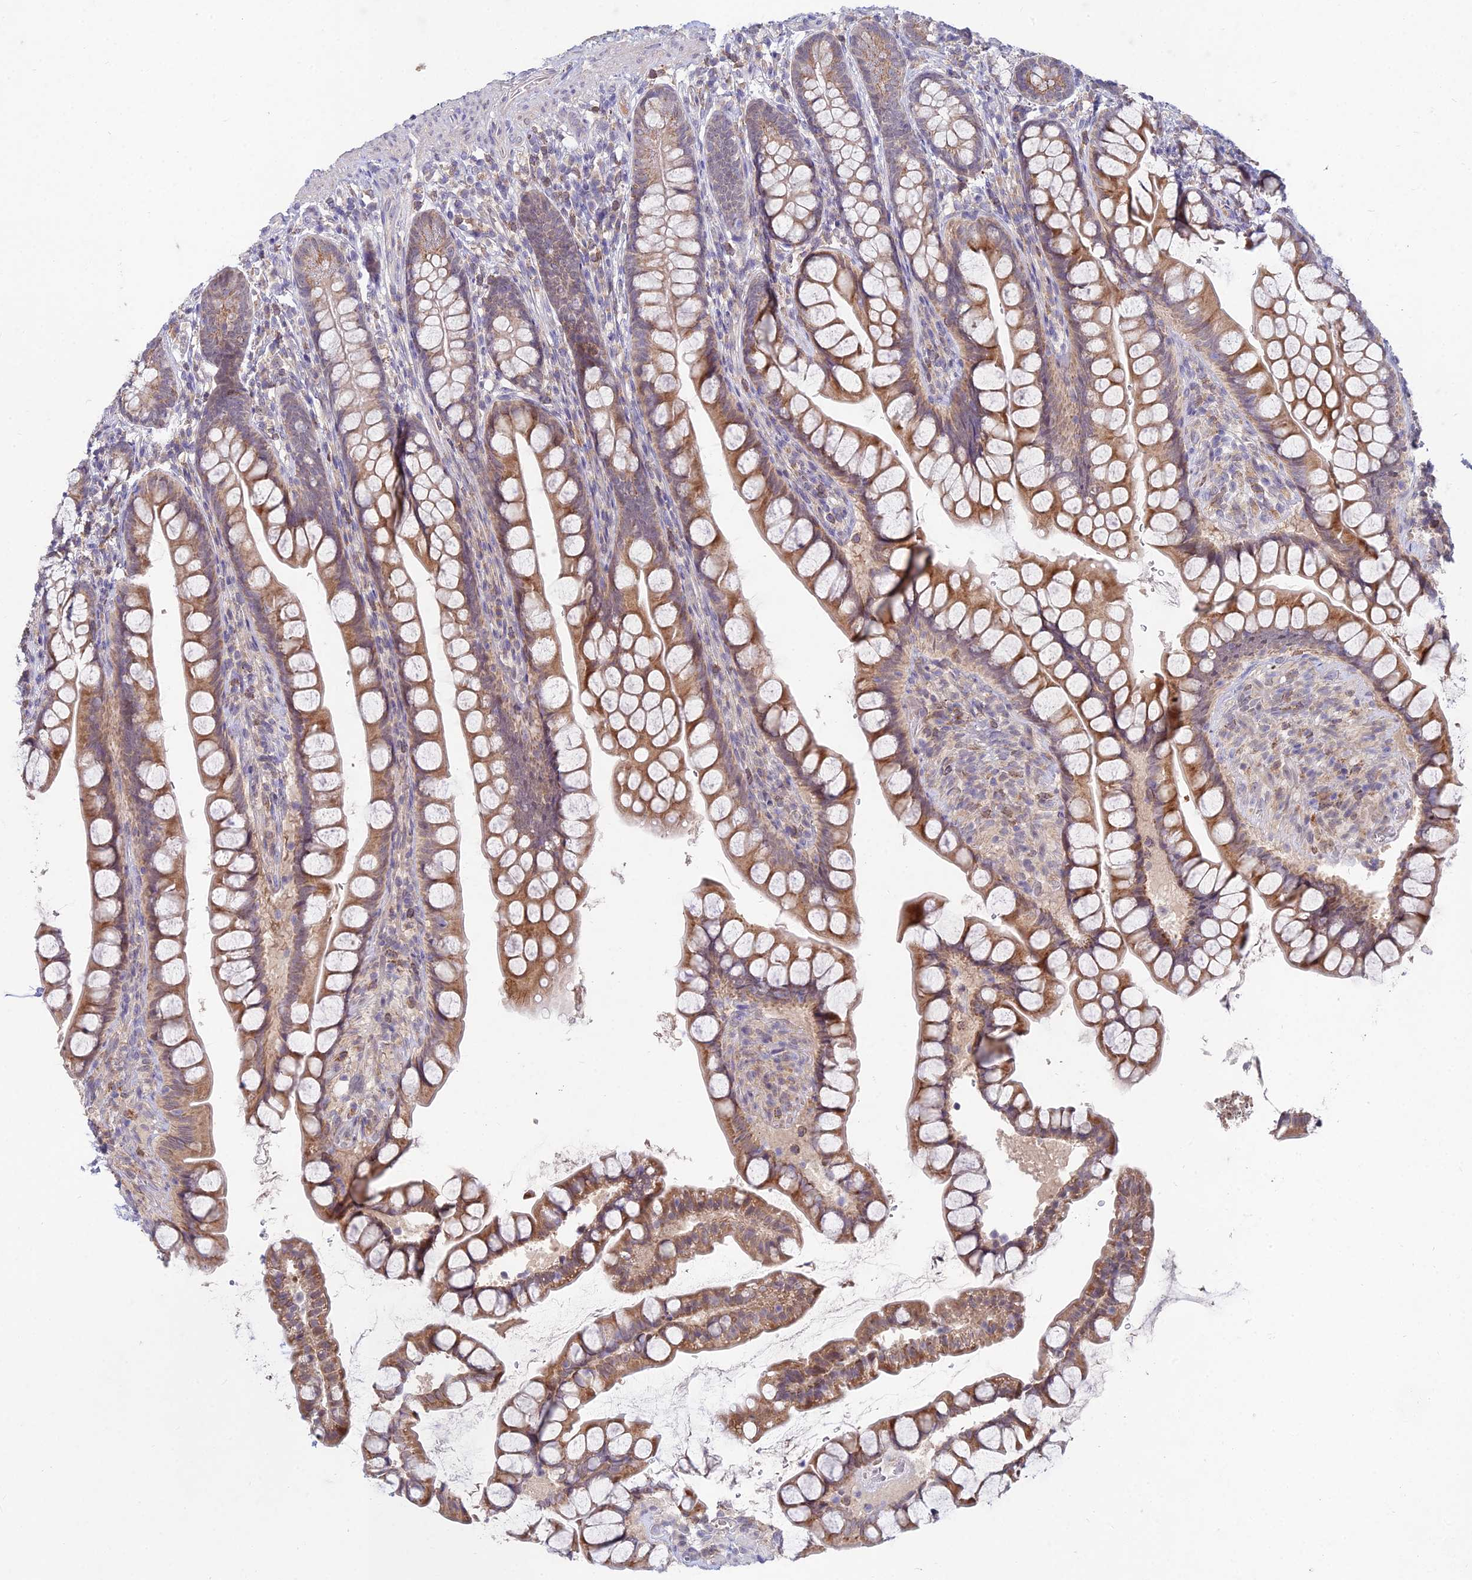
{"staining": {"intensity": "moderate", "quantity": ">75%", "location": "cytoplasmic/membranous"}, "tissue": "small intestine", "cell_type": "Glandular cells", "image_type": "normal", "snomed": [{"axis": "morphology", "description": "Normal tissue, NOS"}, {"axis": "topography", "description": "Small intestine"}], "caption": "IHC image of unremarkable small intestine stained for a protein (brown), which demonstrates medium levels of moderate cytoplasmic/membranous positivity in about >75% of glandular cells.", "gene": "WDR43", "patient": {"sex": "male", "age": 70}}